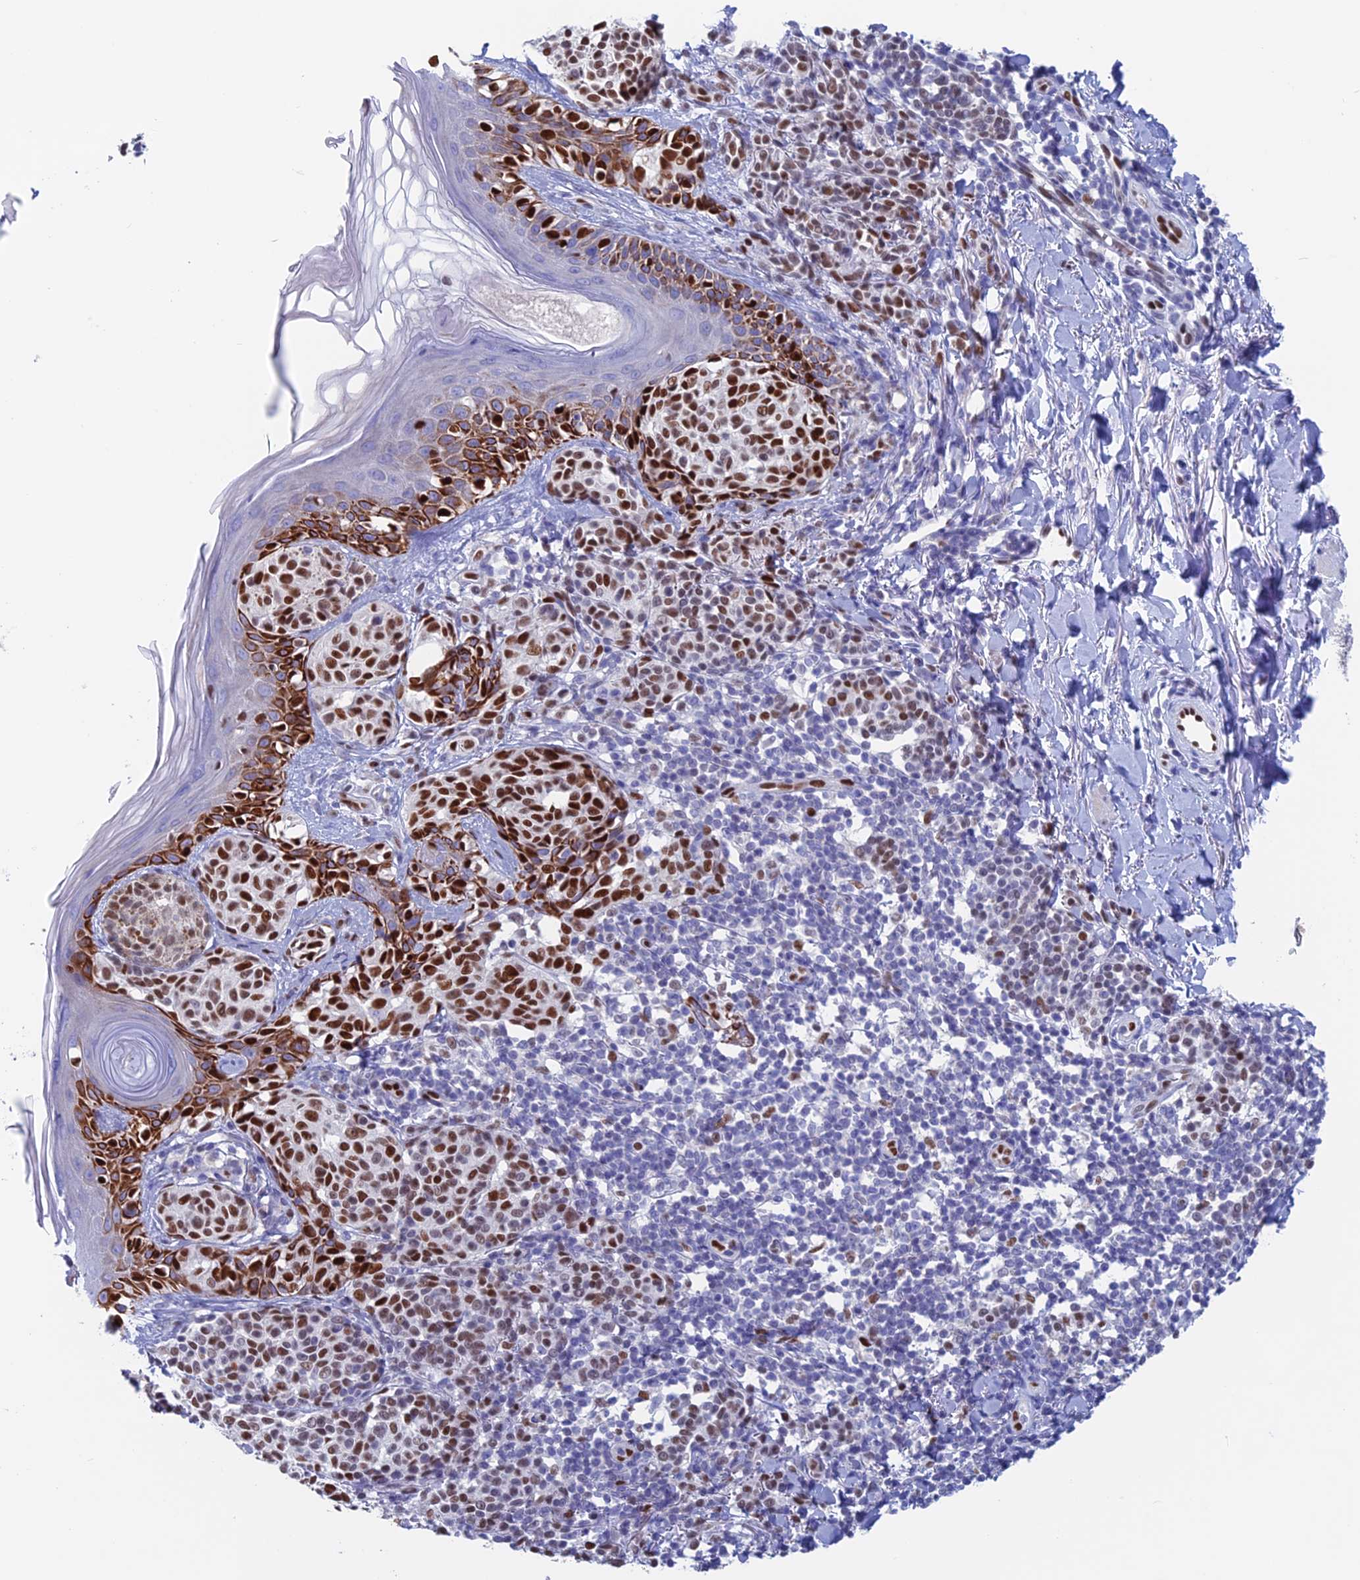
{"staining": {"intensity": "strong", "quantity": ">75%", "location": "nuclear"}, "tissue": "melanoma", "cell_type": "Tumor cells", "image_type": "cancer", "snomed": [{"axis": "morphology", "description": "Malignant melanoma, NOS"}, {"axis": "topography", "description": "Skin of upper extremity"}], "caption": "Protein expression by immunohistochemistry displays strong nuclear positivity in about >75% of tumor cells in melanoma.", "gene": "NOL4L", "patient": {"sex": "male", "age": 40}}